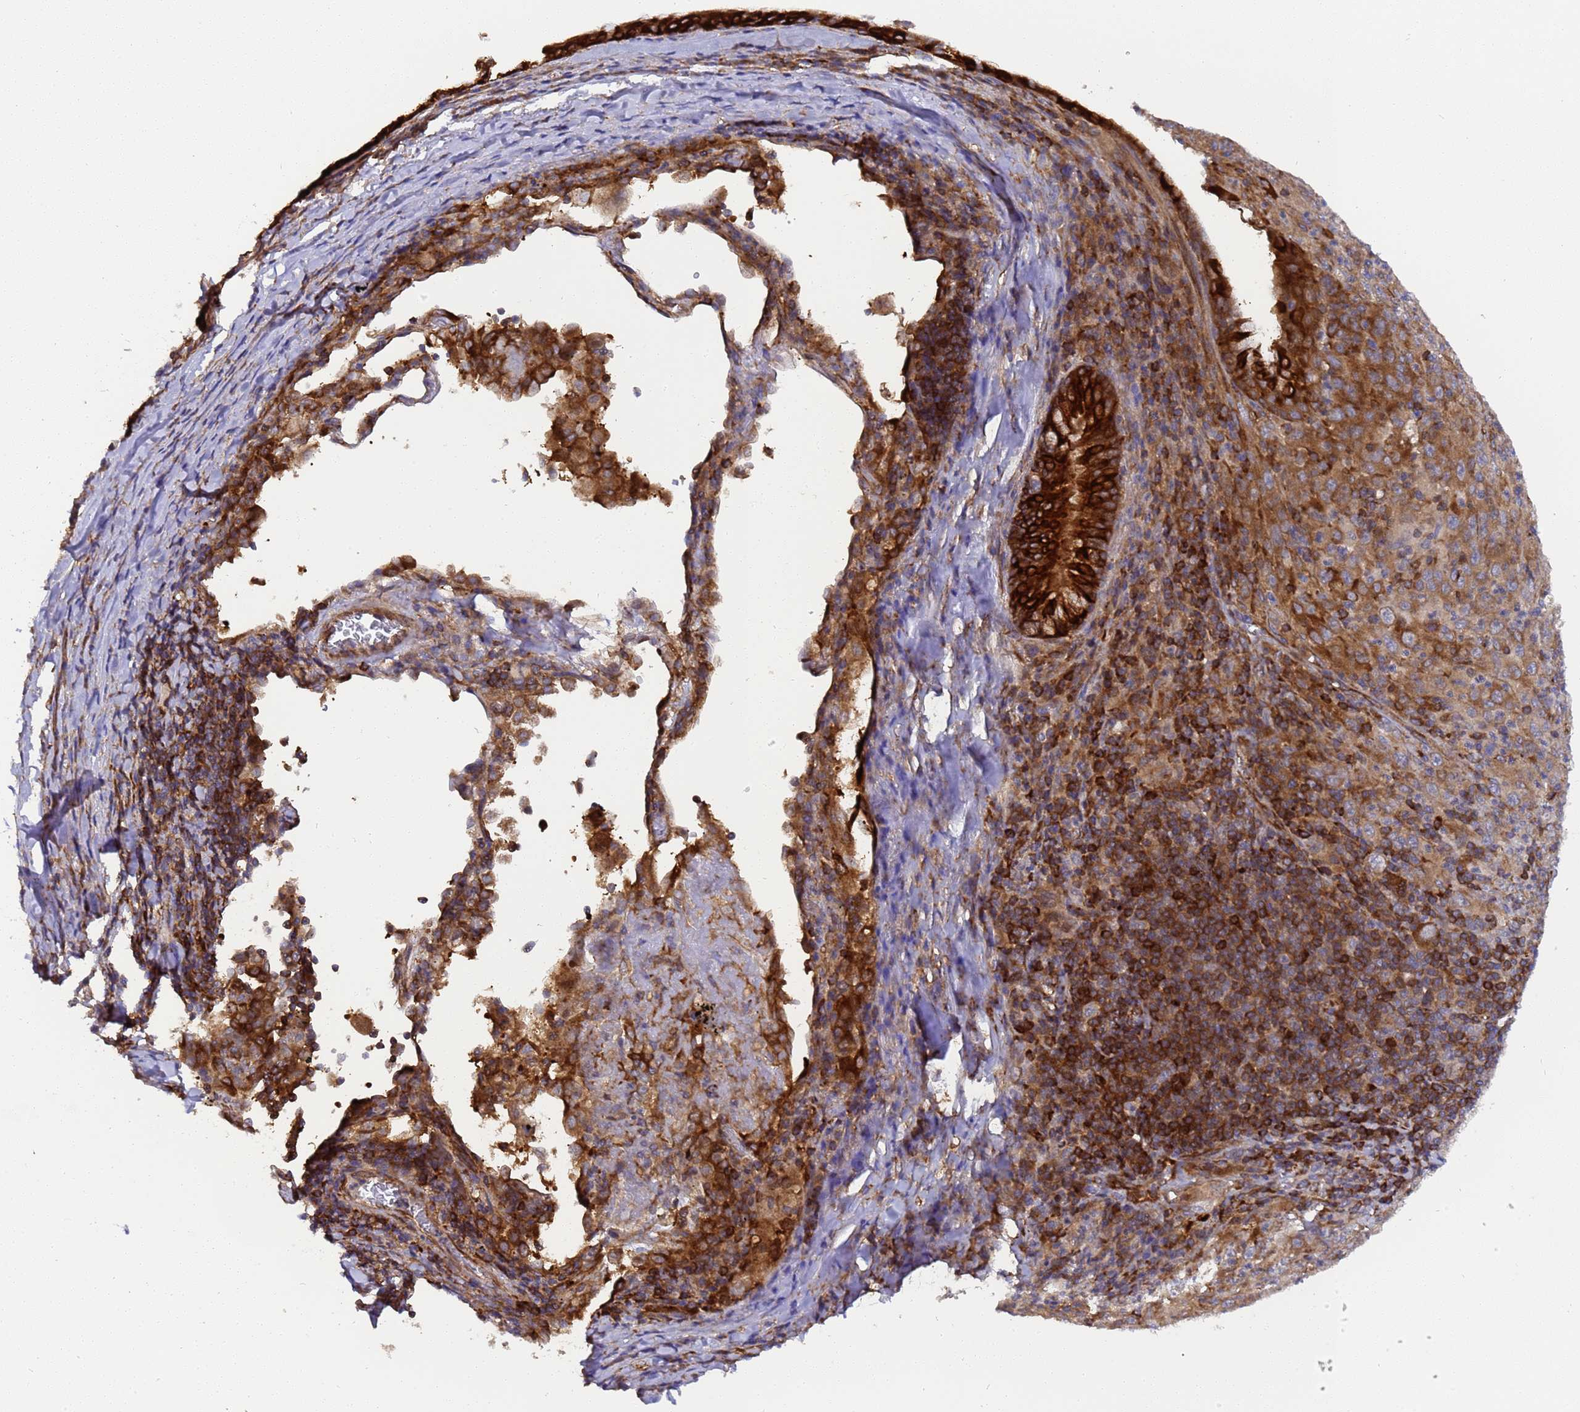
{"staining": {"intensity": "strong", "quantity": "25%-75%", "location": "cytoplasmic/membranous"}, "tissue": "melanoma", "cell_type": "Tumor cells", "image_type": "cancer", "snomed": [{"axis": "morphology", "description": "Malignant melanoma, Metastatic site"}, {"axis": "topography", "description": "Skin"}], "caption": "A brown stain labels strong cytoplasmic/membranous positivity of a protein in human melanoma tumor cells.", "gene": "MOCS1", "patient": {"sex": "female", "age": 56}}